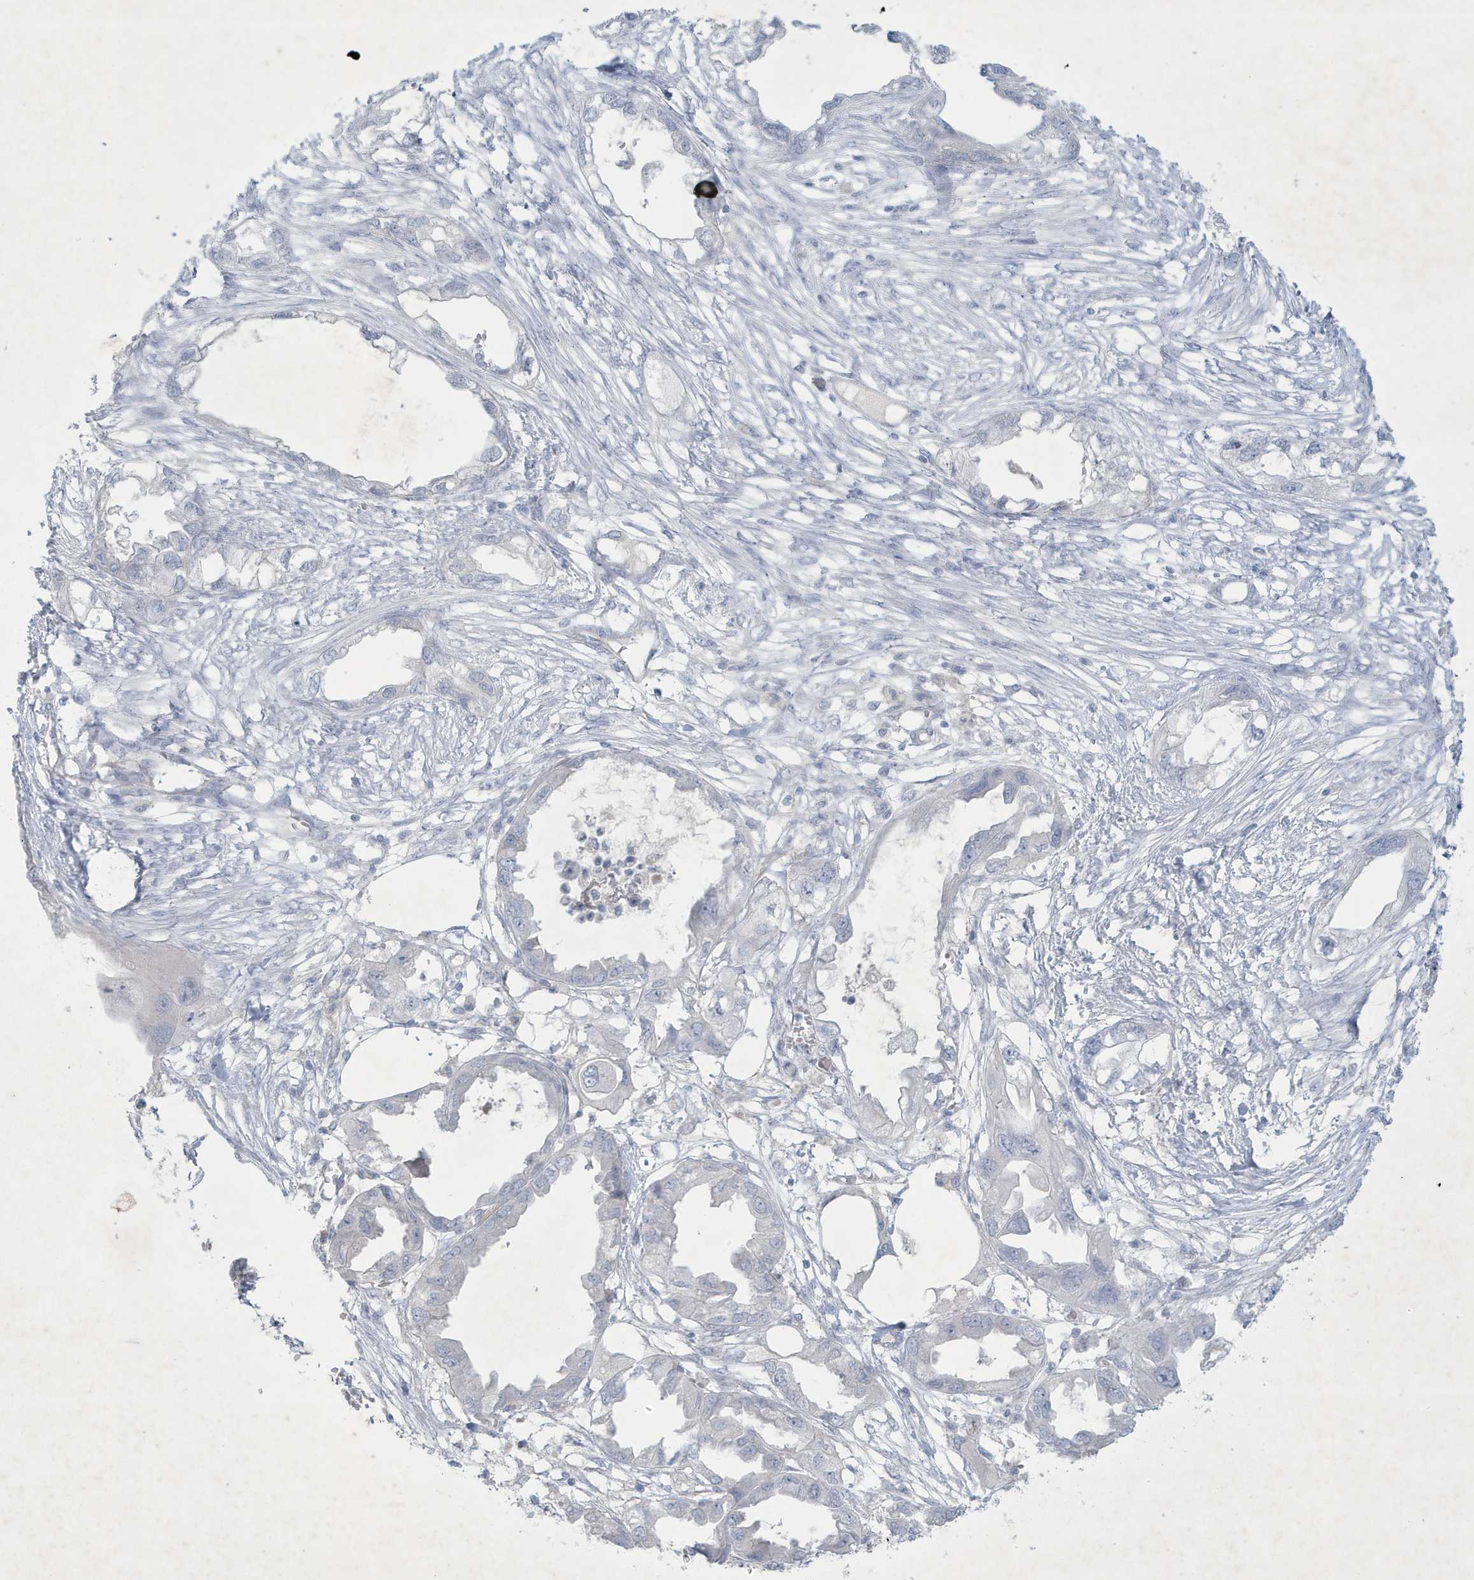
{"staining": {"intensity": "negative", "quantity": "none", "location": "none"}, "tissue": "endometrial cancer", "cell_type": "Tumor cells", "image_type": "cancer", "snomed": [{"axis": "morphology", "description": "Adenocarcinoma, NOS"}, {"axis": "morphology", "description": "Adenocarcinoma, metastatic, NOS"}, {"axis": "topography", "description": "Adipose tissue"}, {"axis": "topography", "description": "Endometrium"}], "caption": "Tumor cells show no significant protein positivity in metastatic adenocarcinoma (endometrial). The staining is performed using DAB (3,3'-diaminobenzidine) brown chromogen with nuclei counter-stained in using hematoxylin.", "gene": "CCDC24", "patient": {"sex": "female", "age": 67}}